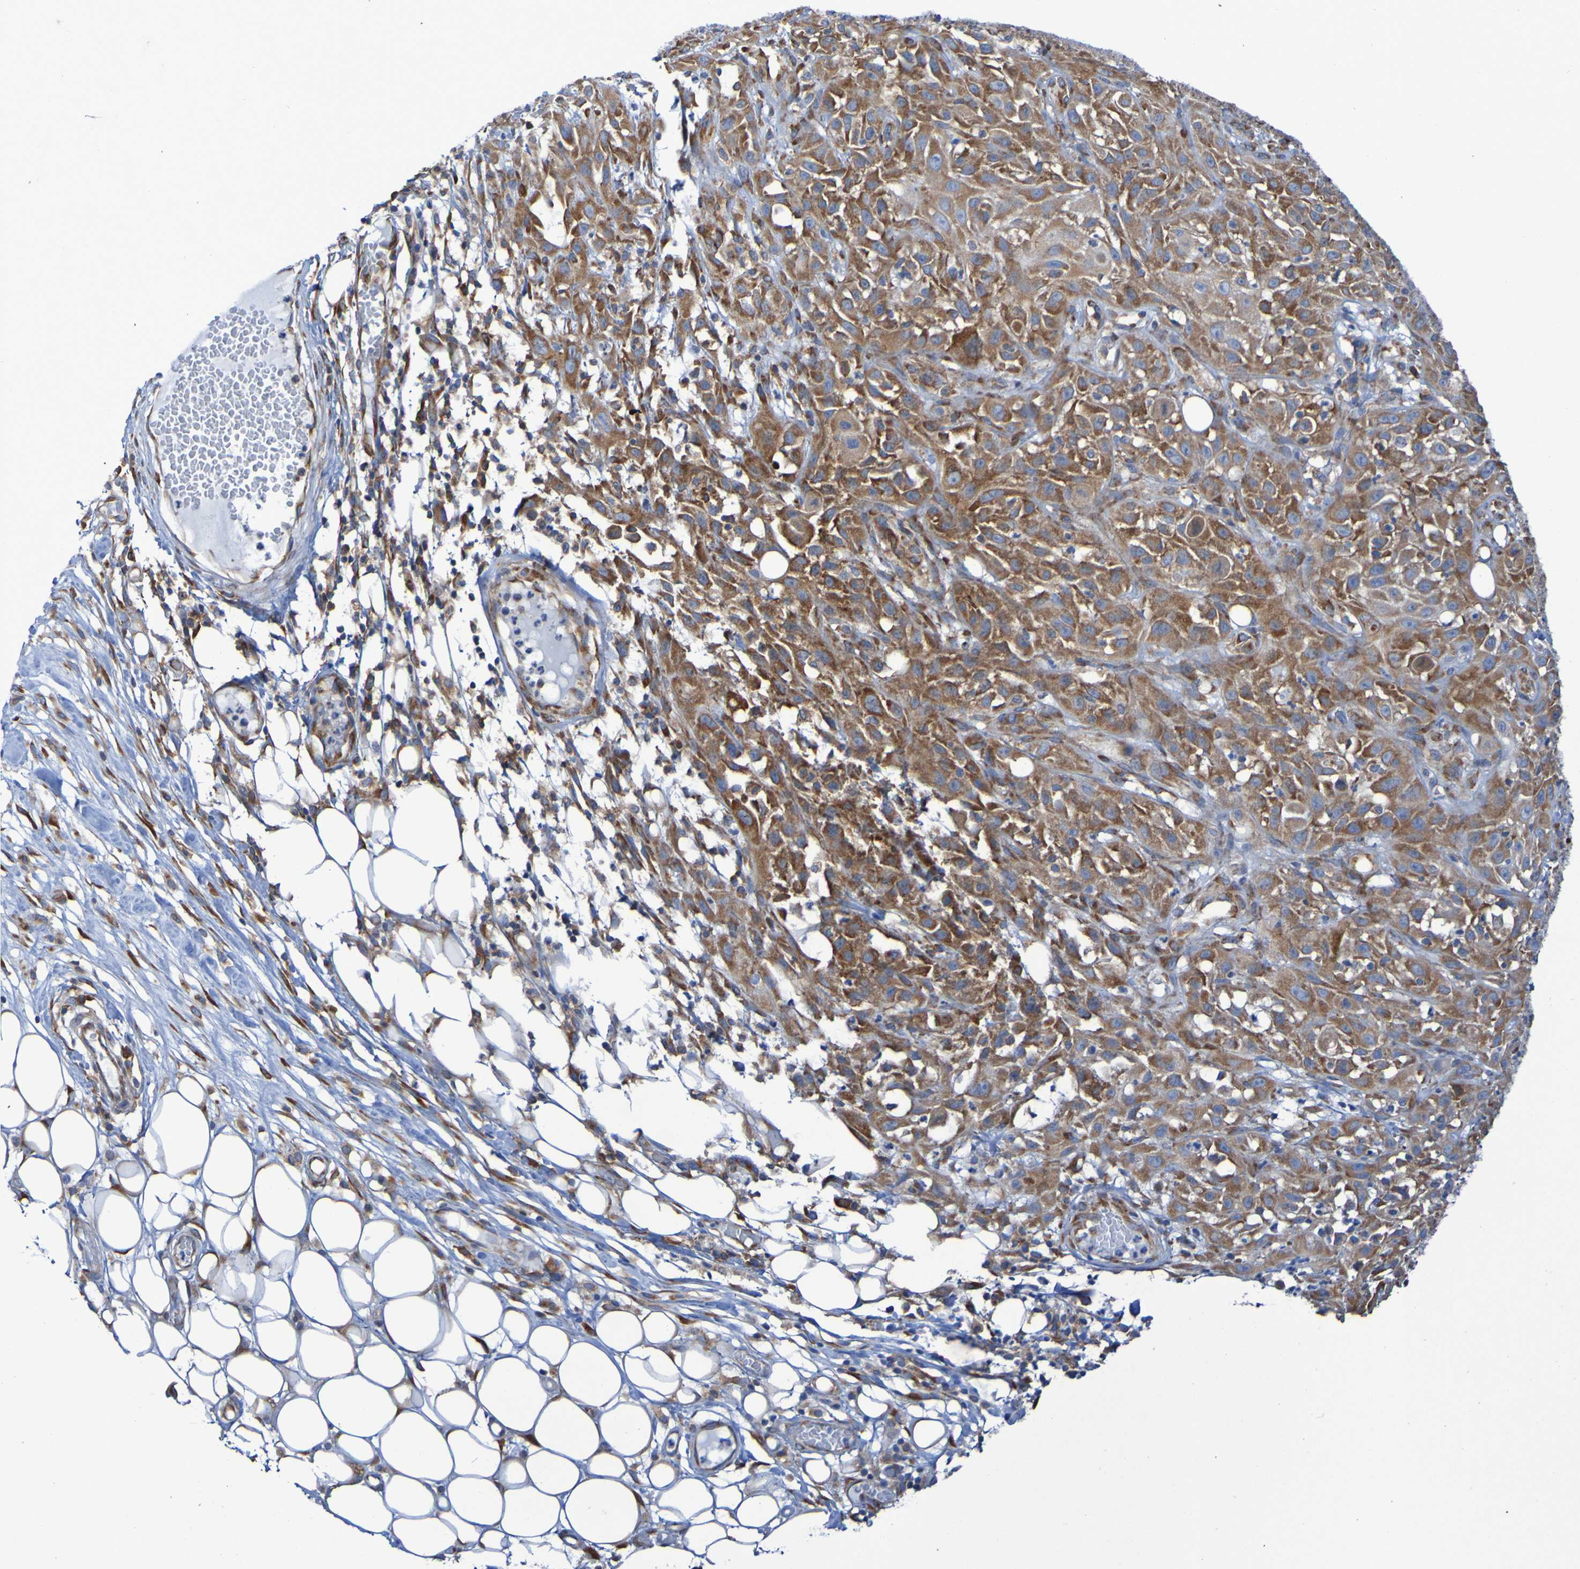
{"staining": {"intensity": "moderate", "quantity": ">75%", "location": "cytoplasmic/membranous"}, "tissue": "skin cancer", "cell_type": "Tumor cells", "image_type": "cancer", "snomed": [{"axis": "morphology", "description": "Squamous cell carcinoma, NOS"}, {"axis": "topography", "description": "Skin"}], "caption": "Human skin cancer stained for a protein (brown) reveals moderate cytoplasmic/membranous positive staining in about >75% of tumor cells.", "gene": "FKBP3", "patient": {"sex": "male", "age": 75}}